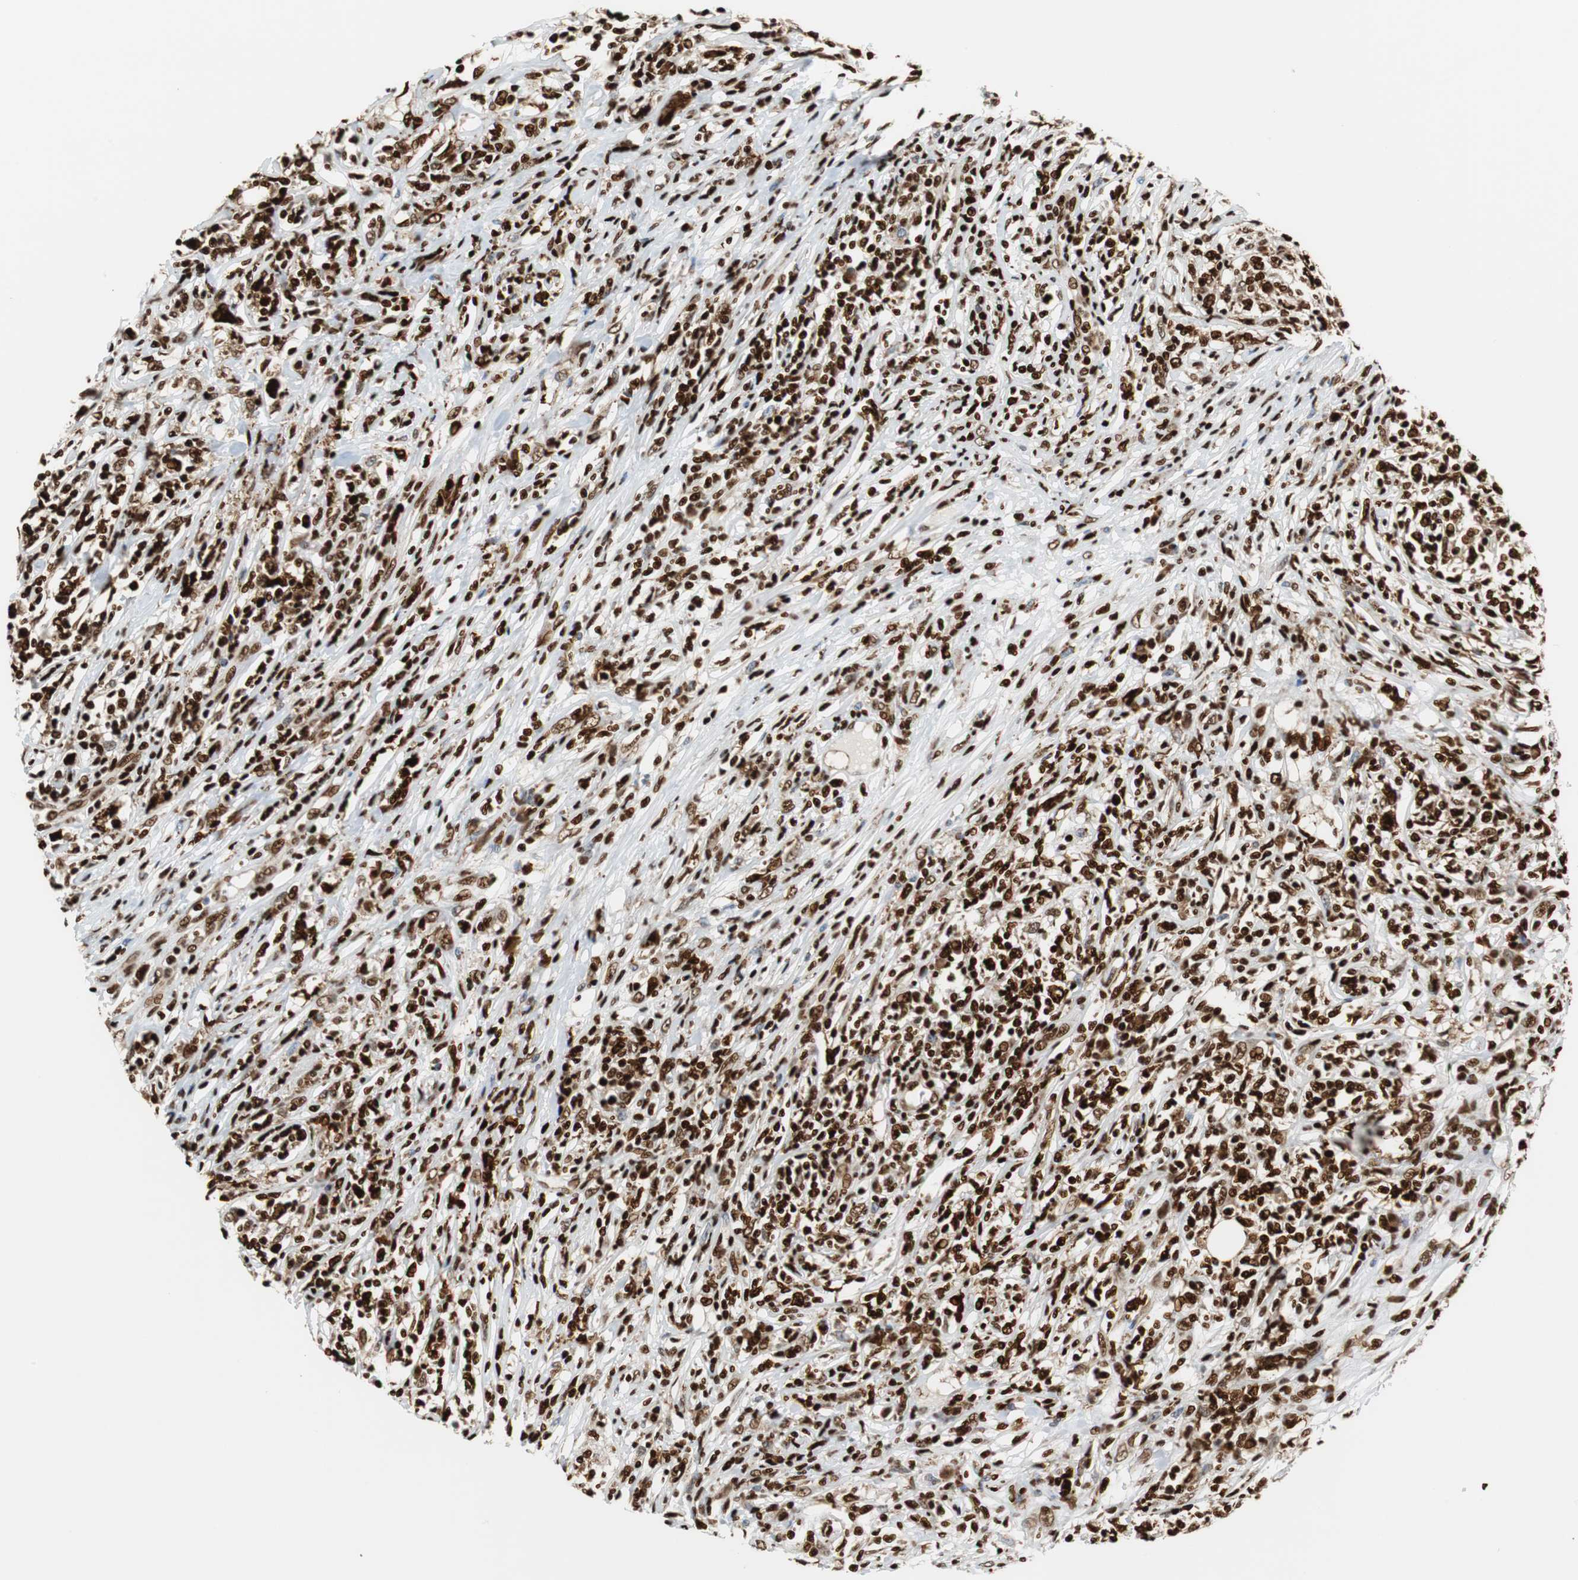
{"staining": {"intensity": "strong", "quantity": ">75%", "location": "nuclear"}, "tissue": "lymphoma", "cell_type": "Tumor cells", "image_type": "cancer", "snomed": [{"axis": "morphology", "description": "Malignant lymphoma, non-Hodgkin's type, High grade"}, {"axis": "topography", "description": "Lymph node"}], "caption": "Lymphoma stained with DAB IHC demonstrates high levels of strong nuclear positivity in about >75% of tumor cells.", "gene": "HDAC1", "patient": {"sex": "female", "age": 84}}